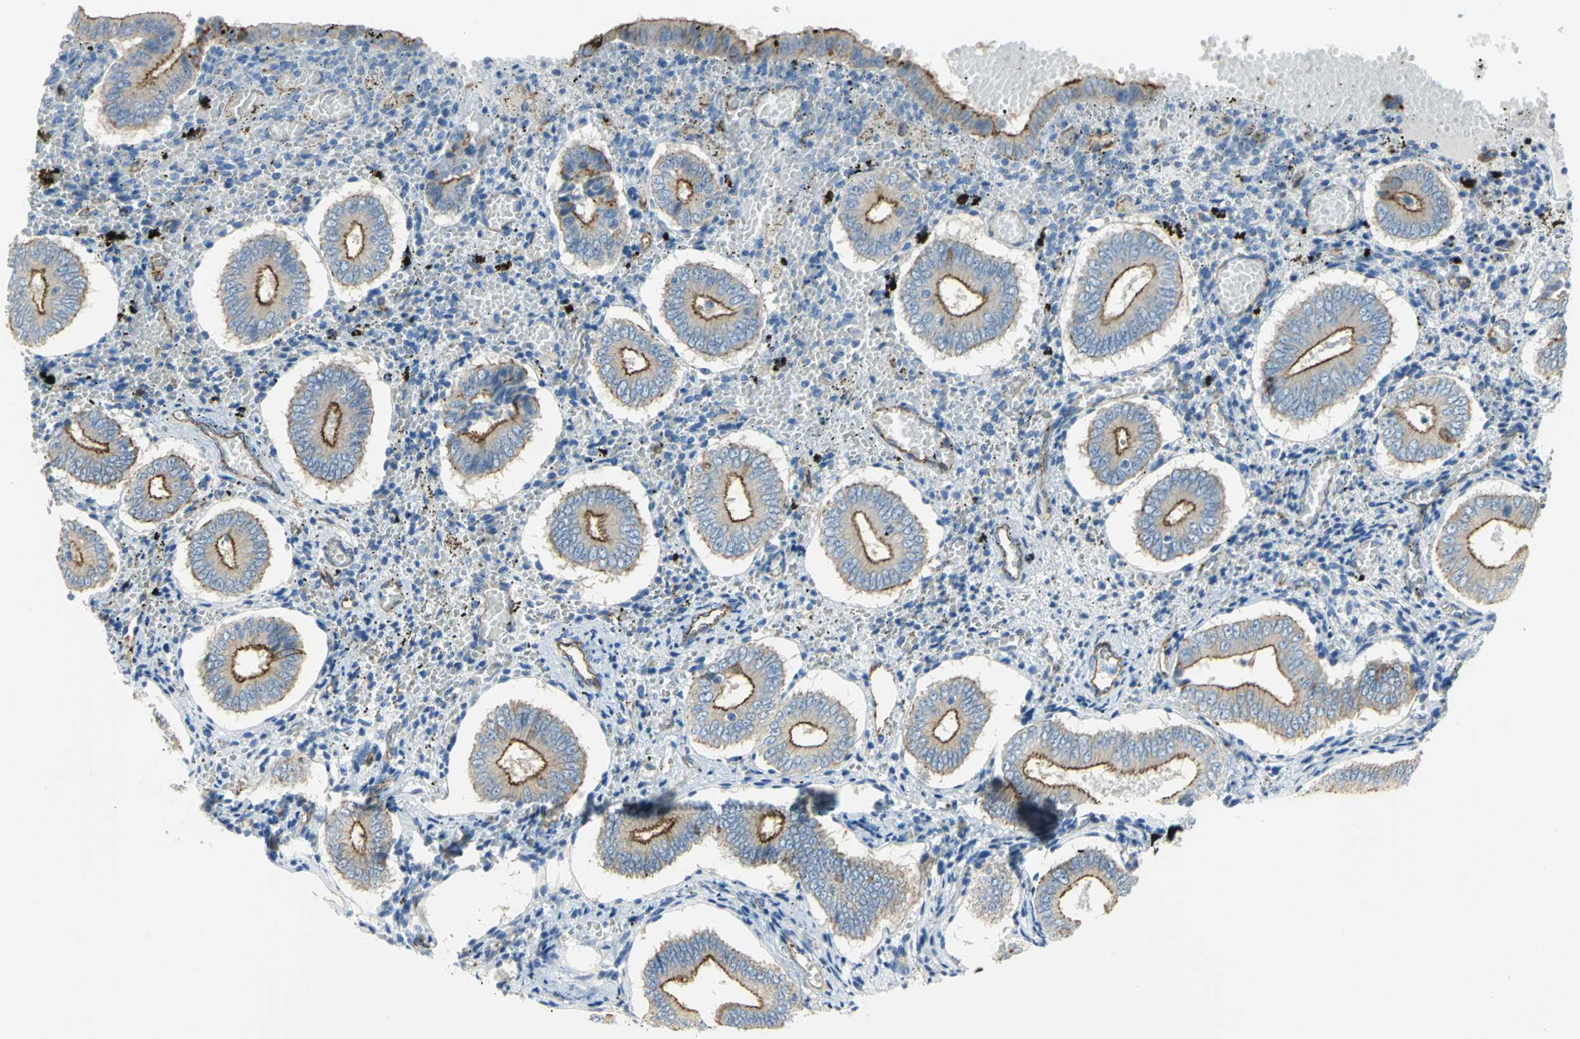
{"staining": {"intensity": "negative", "quantity": "none", "location": "none"}, "tissue": "endometrium", "cell_type": "Cells in endometrial stroma", "image_type": "normal", "snomed": [{"axis": "morphology", "description": "Normal tissue, NOS"}, {"axis": "topography", "description": "Endometrium"}], "caption": "Immunohistochemistry (IHC) photomicrograph of normal endometrium: human endometrium stained with DAB (3,3'-diaminobenzidine) displays no significant protein expression in cells in endometrial stroma.", "gene": "FLNB", "patient": {"sex": "female", "age": 42}}